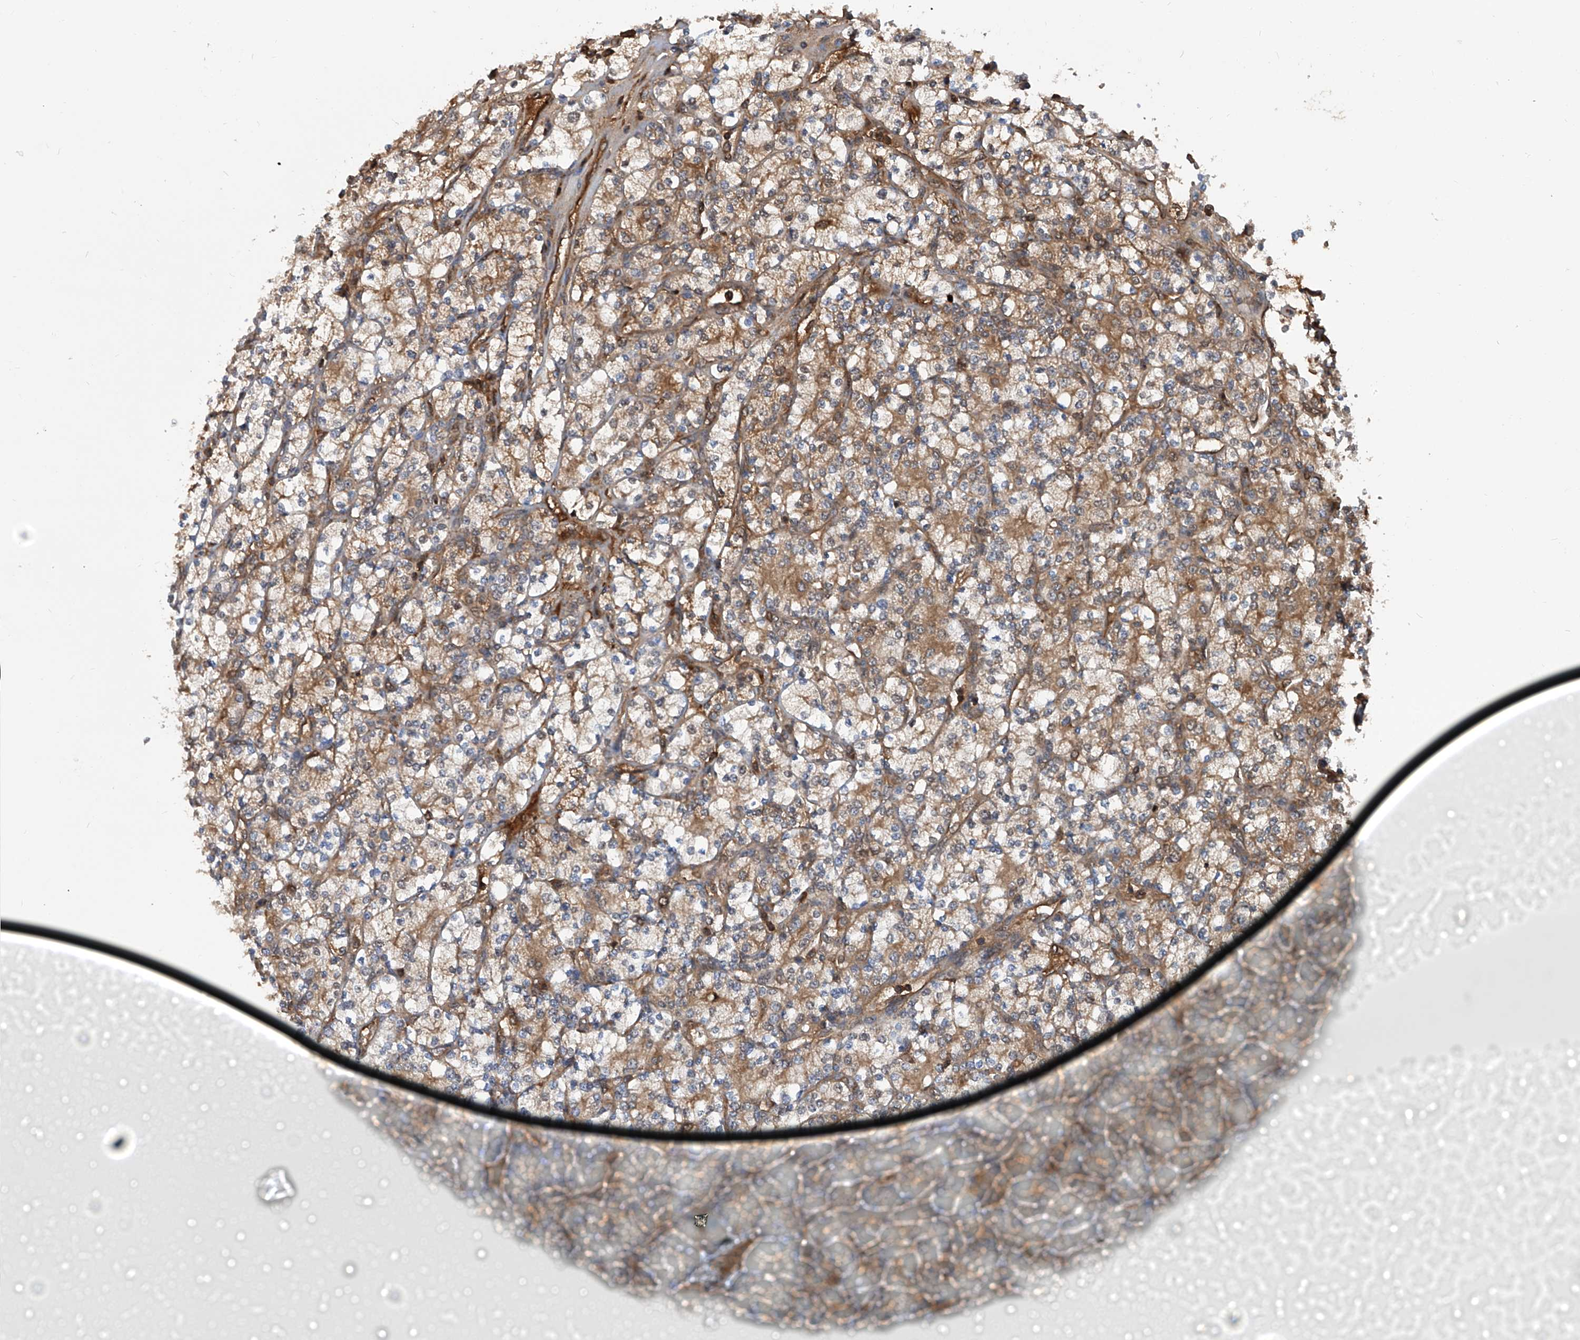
{"staining": {"intensity": "moderate", "quantity": ">75%", "location": "cytoplasmic/membranous"}, "tissue": "renal cancer", "cell_type": "Tumor cells", "image_type": "cancer", "snomed": [{"axis": "morphology", "description": "Adenocarcinoma, NOS"}, {"axis": "topography", "description": "Kidney"}], "caption": "This image reveals immunohistochemistry (IHC) staining of human renal adenocarcinoma, with medium moderate cytoplasmic/membranous staining in about >75% of tumor cells.", "gene": "ASCC3", "patient": {"sex": "male", "age": 77}}